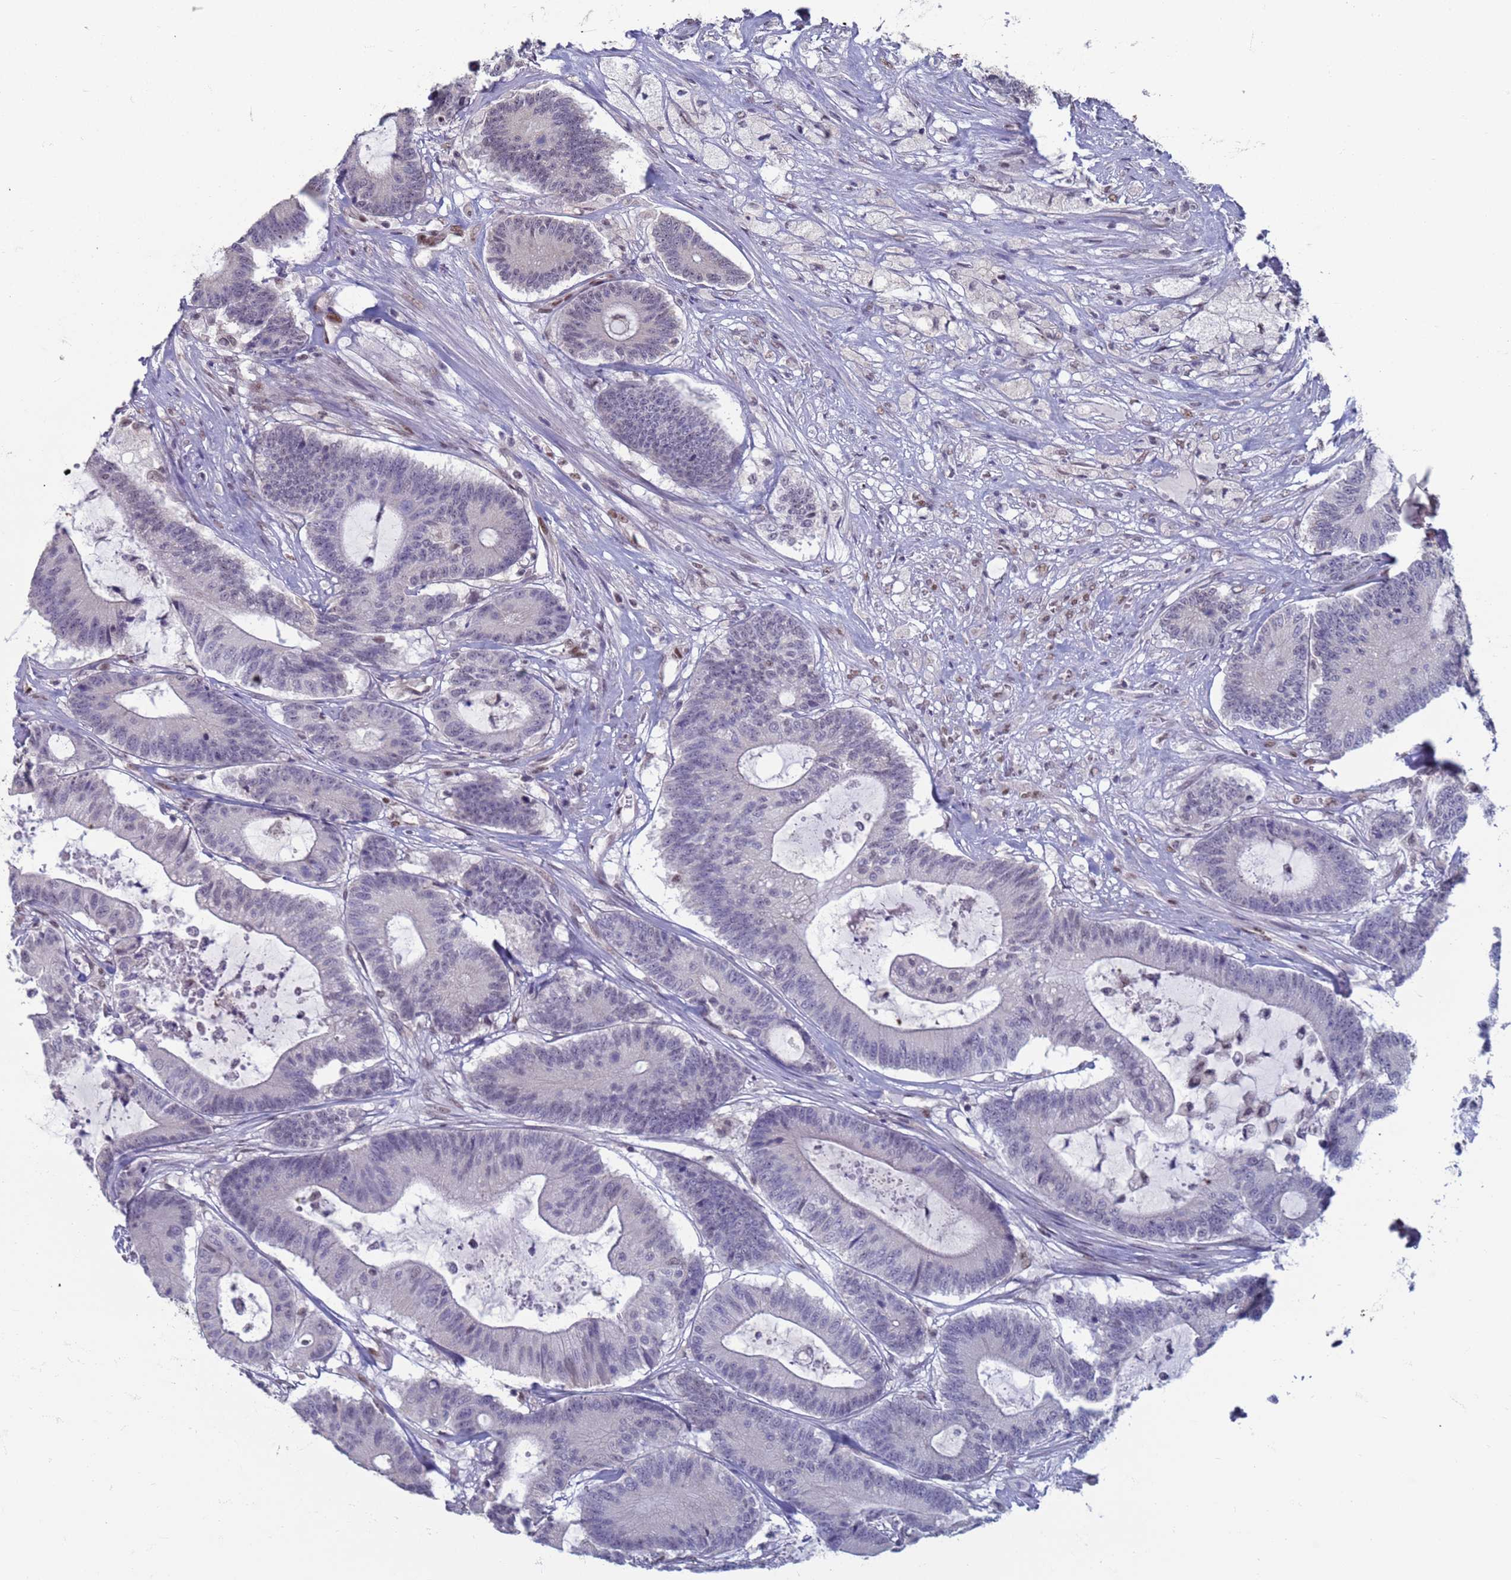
{"staining": {"intensity": "negative", "quantity": "none", "location": "none"}, "tissue": "colorectal cancer", "cell_type": "Tumor cells", "image_type": "cancer", "snomed": [{"axis": "morphology", "description": "Adenocarcinoma, NOS"}, {"axis": "topography", "description": "Colon"}], "caption": "Immunohistochemistry histopathology image of human colorectal cancer (adenocarcinoma) stained for a protein (brown), which shows no positivity in tumor cells. (Stains: DAB IHC with hematoxylin counter stain, Microscopy: brightfield microscopy at high magnification).", "gene": "SAE1", "patient": {"sex": "female", "age": 84}}